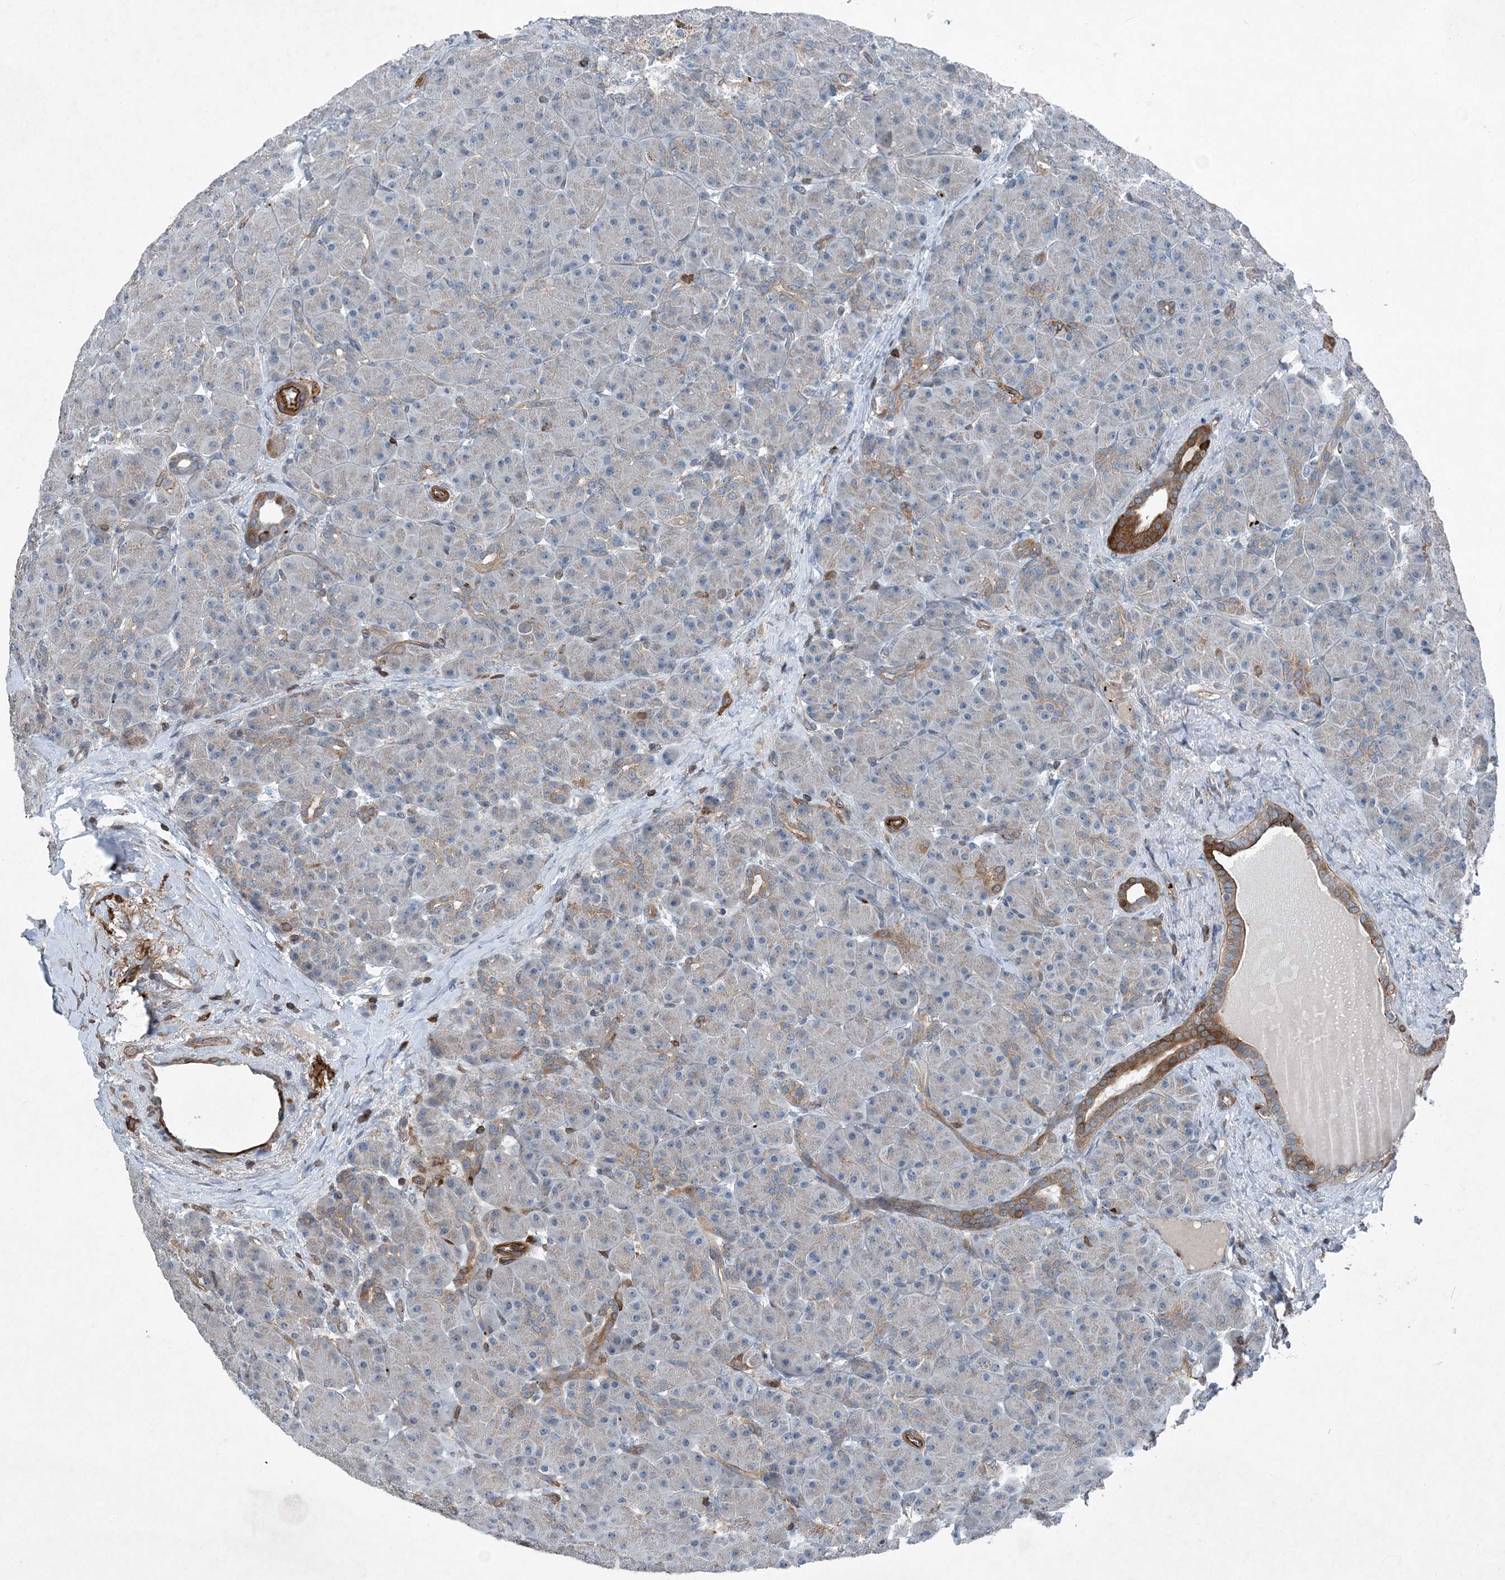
{"staining": {"intensity": "moderate", "quantity": "<25%", "location": "cytoplasmic/membranous"}, "tissue": "pancreas", "cell_type": "Exocrine glandular cells", "image_type": "normal", "snomed": [{"axis": "morphology", "description": "Normal tissue, NOS"}, {"axis": "topography", "description": "Pancreas"}], "caption": "Normal pancreas was stained to show a protein in brown. There is low levels of moderate cytoplasmic/membranous staining in about <25% of exocrine glandular cells. (IHC, brightfield microscopy, high magnification).", "gene": "DGUOK", "patient": {"sex": "male", "age": 66}}